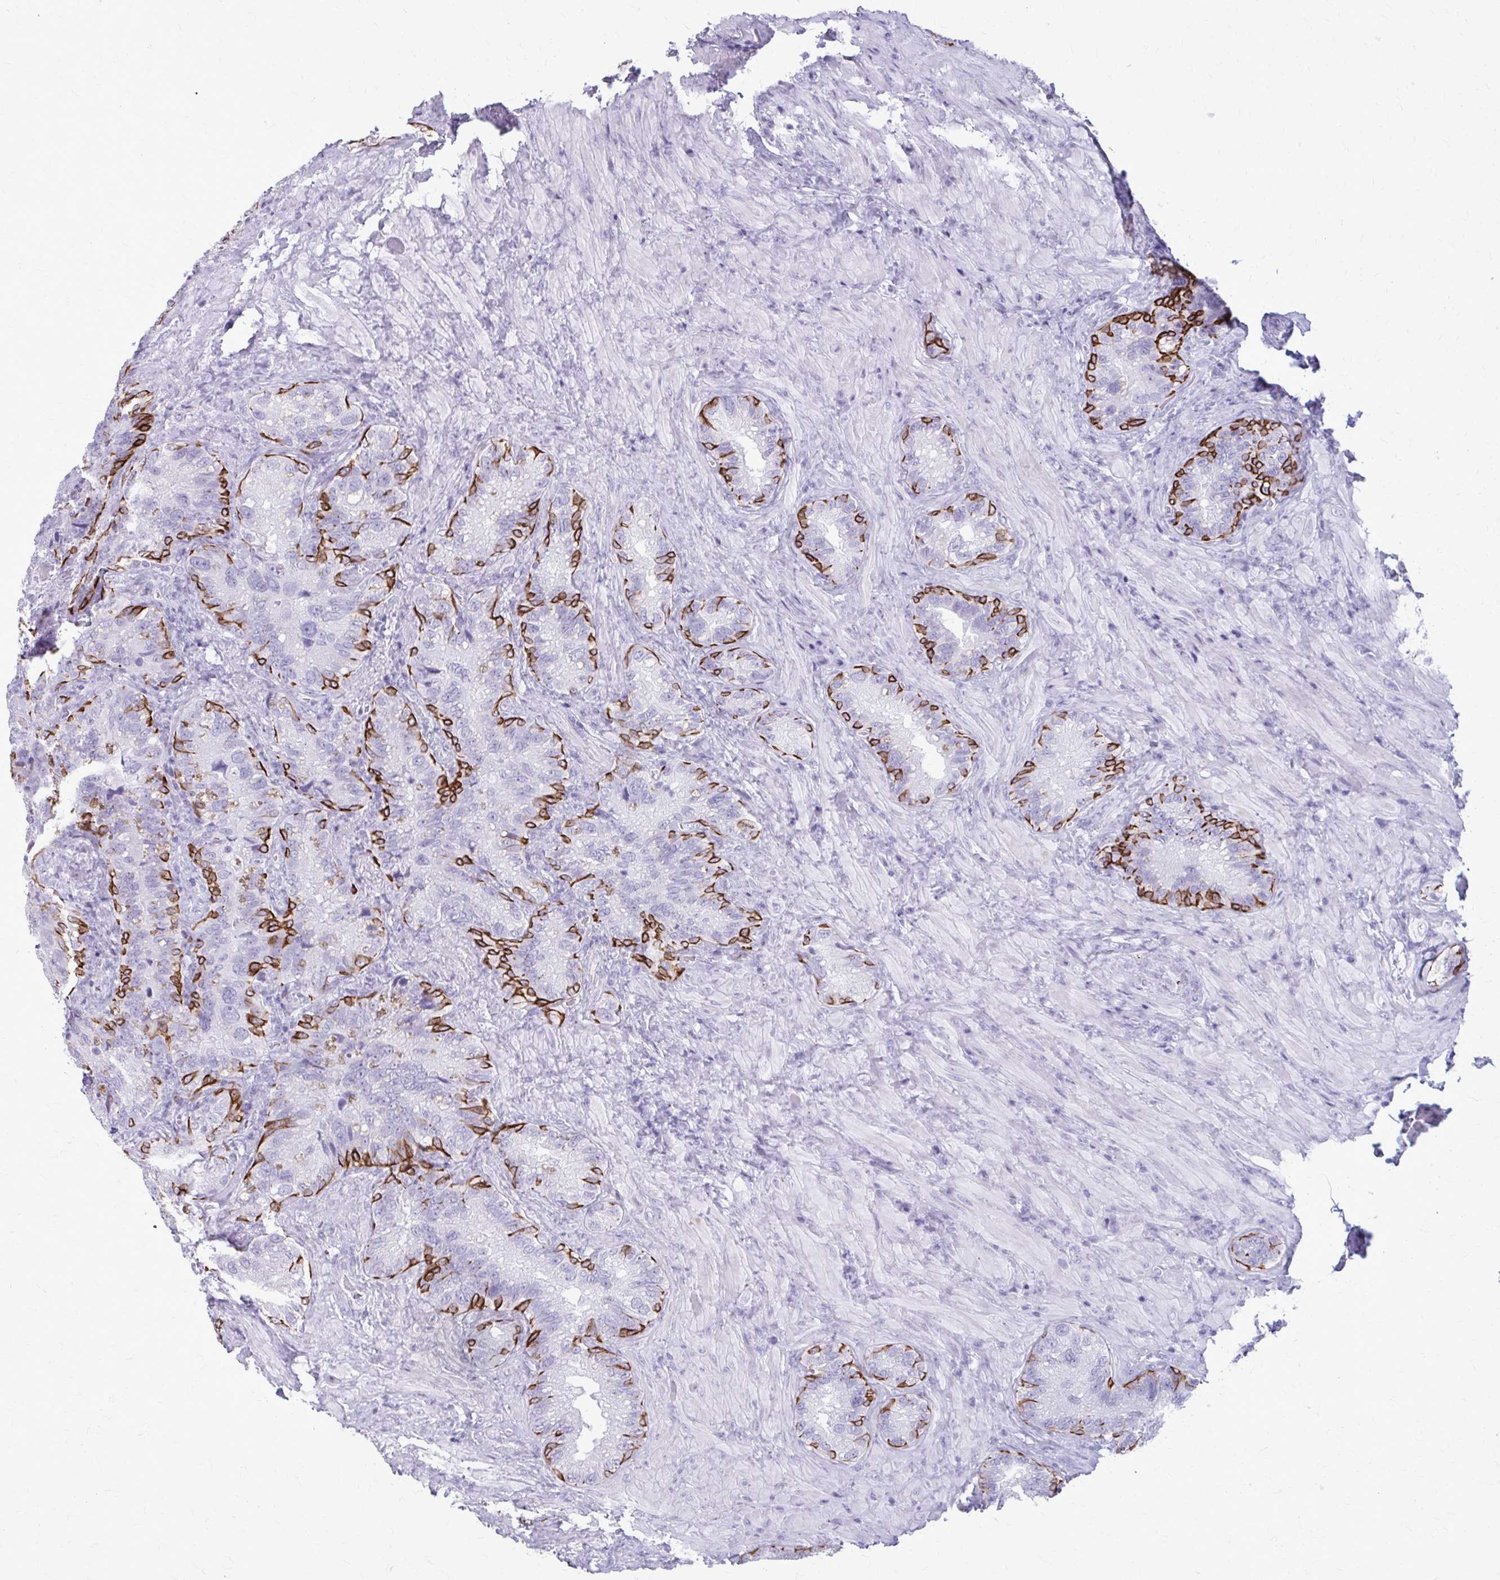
{"staining": {"intensity": "strong", "quantity": "25%-75%", "location": "cytoplasmic/membranous"}, "tissue": "seminal vesicle", "cell_type": "Glandular cells", "image_type": "normal", "snomed": [{"axis": "morphology", "description": "Normal tissue, NOS"}, {"axis": "topography", "description": "Seminal veicle"}], "caption": "Immunohistochemical staining of benign human seminal vesicle reveals 25%-75% levels of strong cytoplasmic/membranous protein positivity in approximately 25%-75% of glandular cells. The staining was performed using DAB, with brown indicating positive protein expression. Nuclei are stained blue with hematoxylin.", "gene": "KRT5", "patient": {"sex": "male", "age": 68}}